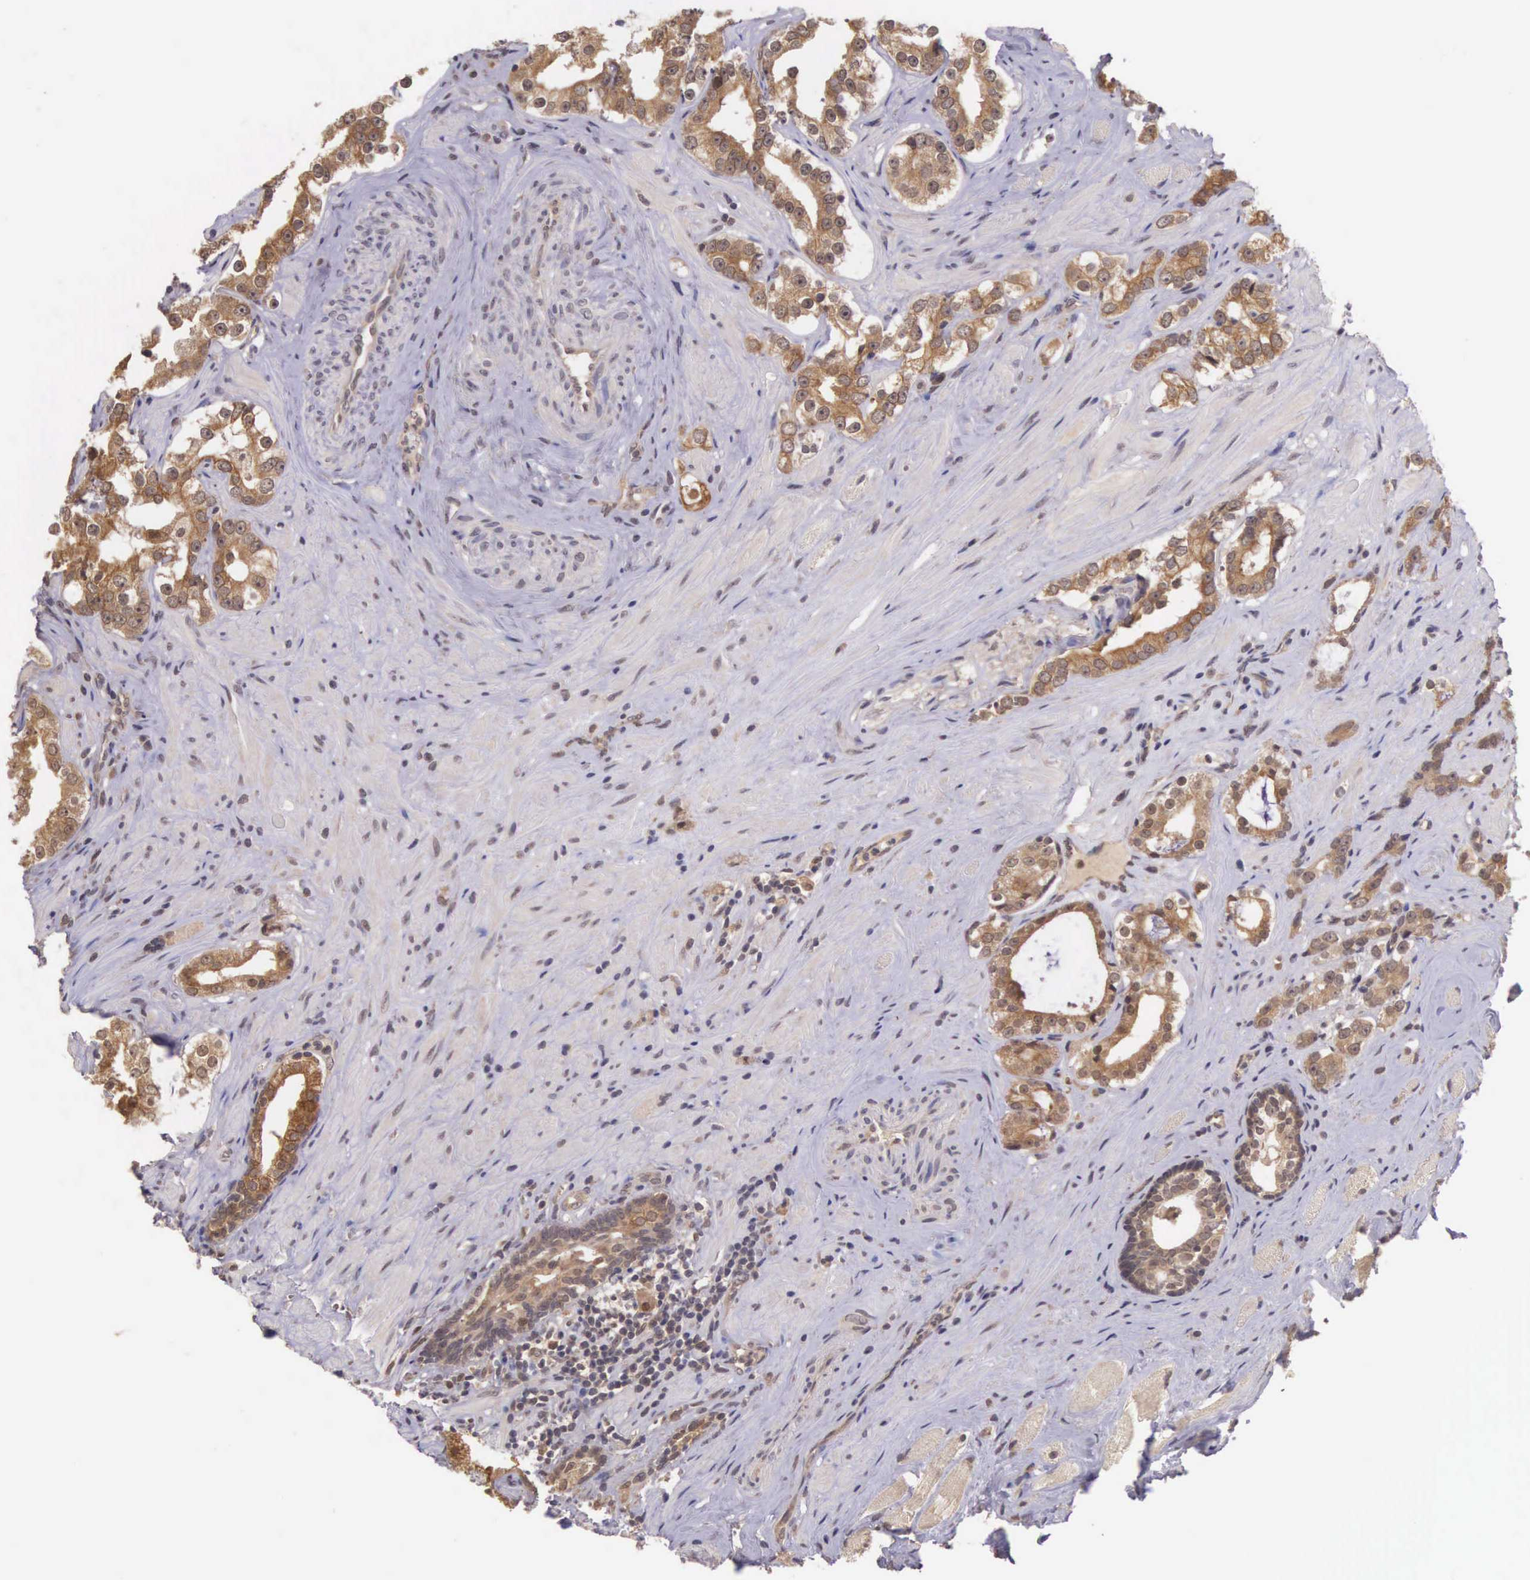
{"staining": {"intensity": "moderate", "quantity": ">75%", "location": "cytoplasmic/membranous"}, "tissue": "prostate cancer", "cell_type": "Tumor cells", "image_type": "cancer", "snomed": [{"axis": "morphology", "description": "Adenocarcinoma, Medium grade"}, {"axis": "topography", "description": "Prostate"}], "caption": "The micrograph demonstrates a brown stain indicating the presence of a protein in the cytoplasmic/membranous of tumor cells in prostate cancer (medium-grade adenocarcinoma). Nuclei are stained in blue.", "gene": "VASH1", "patient": {"sex": "male", "age": 73}}